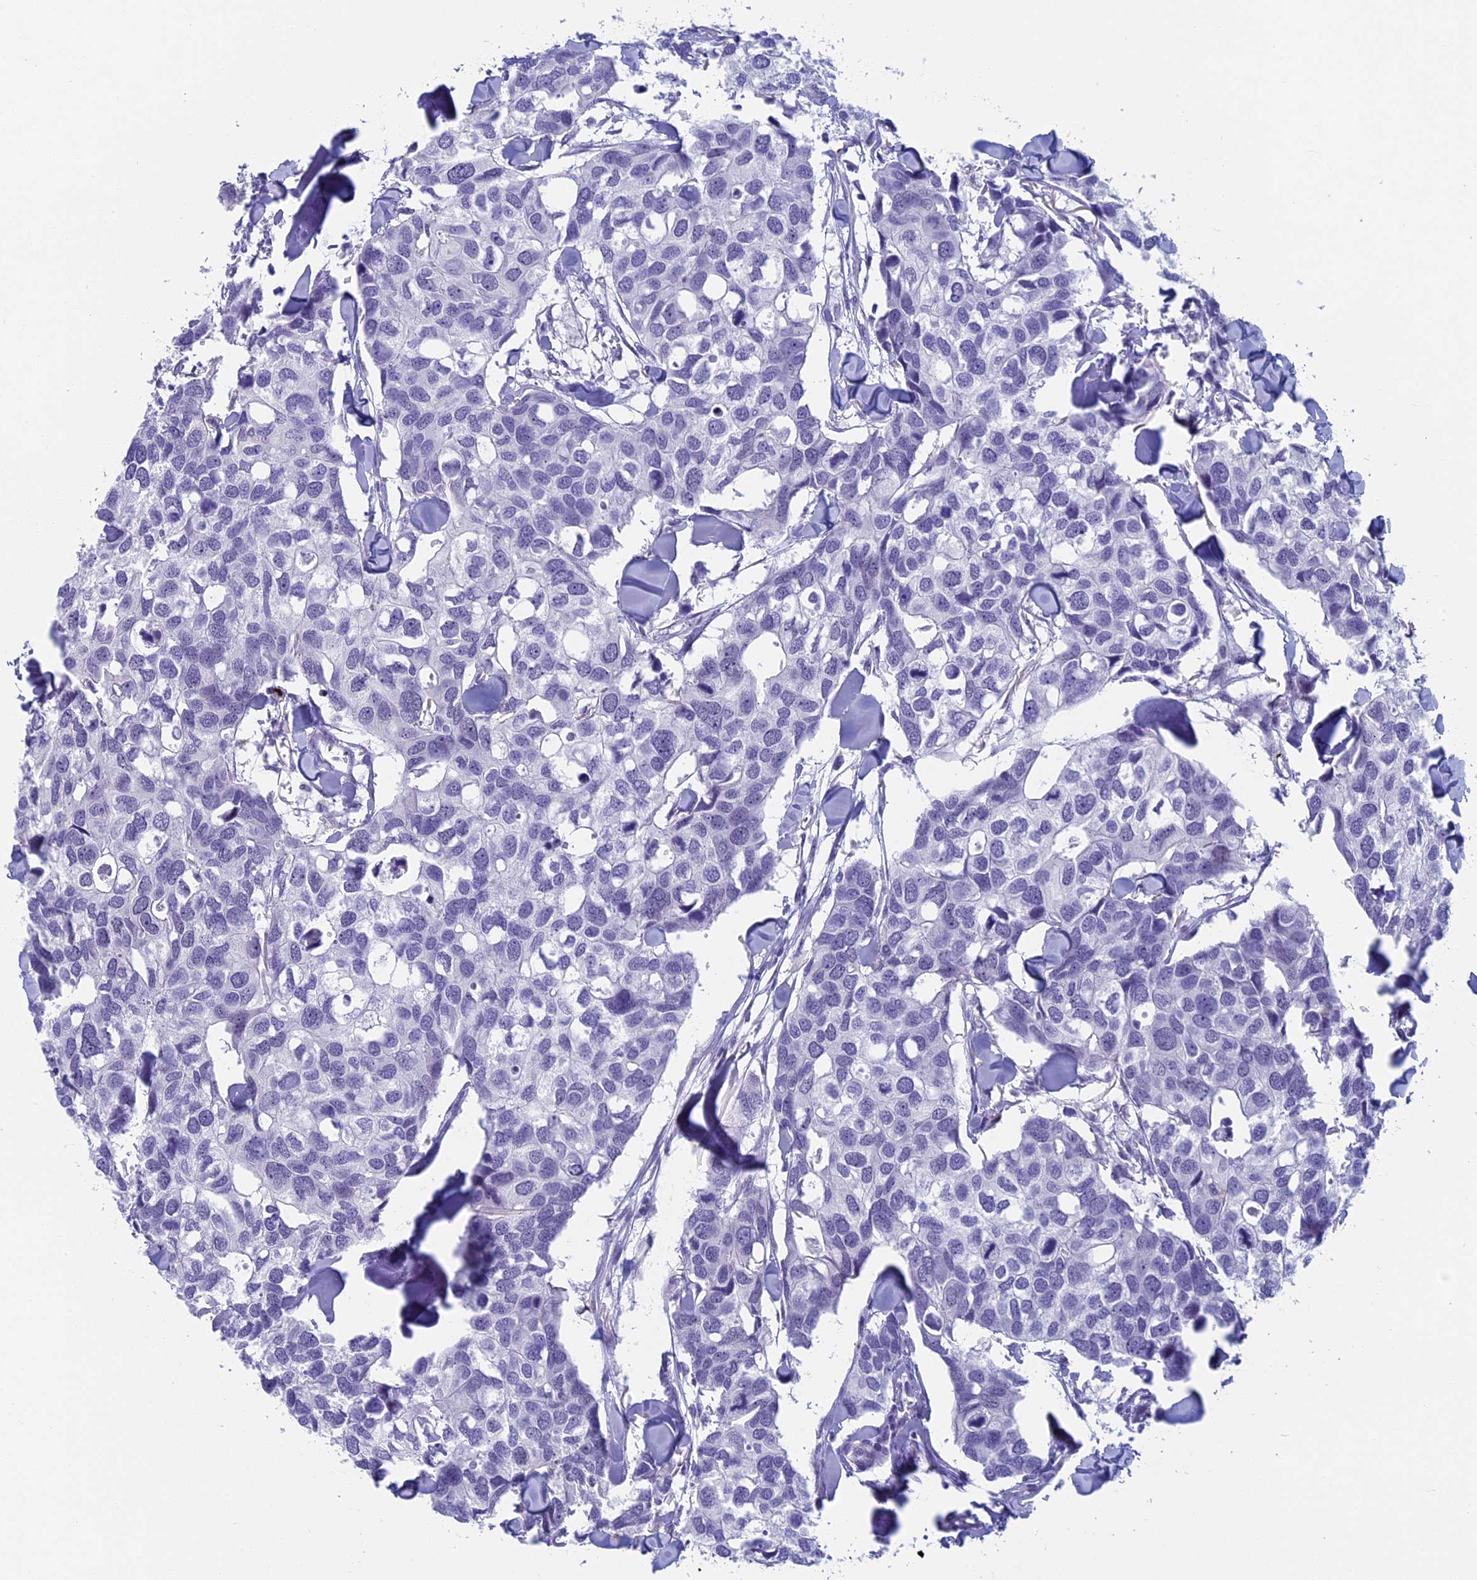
{"staining": {"intensity": "negative", "quantity": "none", "location": "none"}, "tissue": "breast cancer", "cell_type": "Tumor cells", "image_type": "cancer", "snomed": [{"axis": "morphology", "description": "Duct carcinoma"}, {"axis": "topography", "description": "Breast"}], "caption": "Human breast intraductal carcinoma stained for a protein using immunohistochemistry (IHC) exhibits no positivity in tumor cells.", "gene": "AIFM2", "patient": {"sex": "female", "age": 83}}